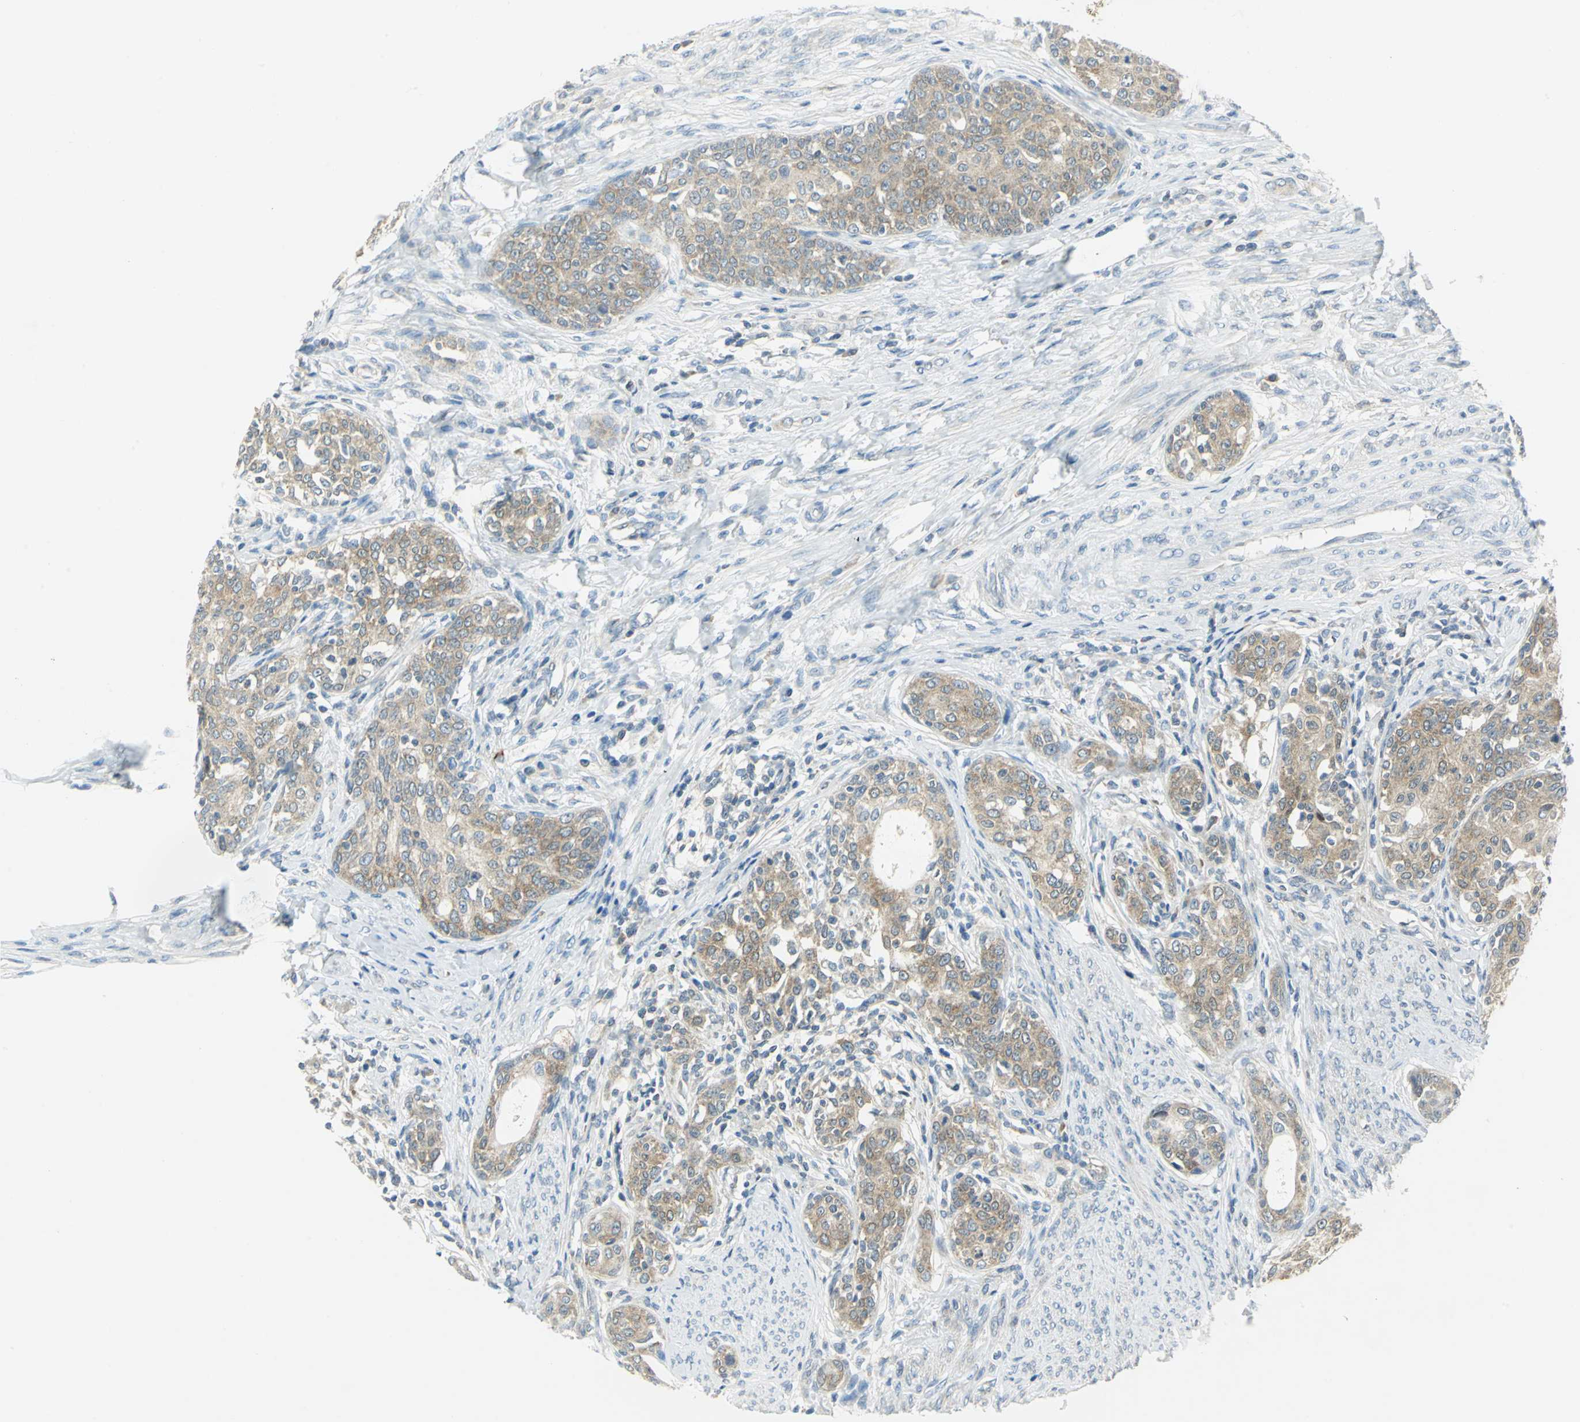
{"staining": {"intensity": "weak", "quantity": ">75%", "location": "cytoplasmic/membranous"}, "tissue": "cervical cancer", "cell_type": "Tumor cells", "image_type": "cancer", "snomed": [{"axis": "morphology", "description": "Squamous cell carcinoma, NOS"}, {"axis": "morphology", "description": "Adenocarcinoma, NOS"}, {"axis": "topography", "description": "Cervix"}], "caption": "Tumor cells display weak cytoplasmic/membranous staining in about >75% of cells in squamous cell carcinoma (cervical). (brown staining indicates protein expression, while blue staining denotes nuclei).", "gene": "ALDOA", "patient": {"sex": "female", "age": 52}}